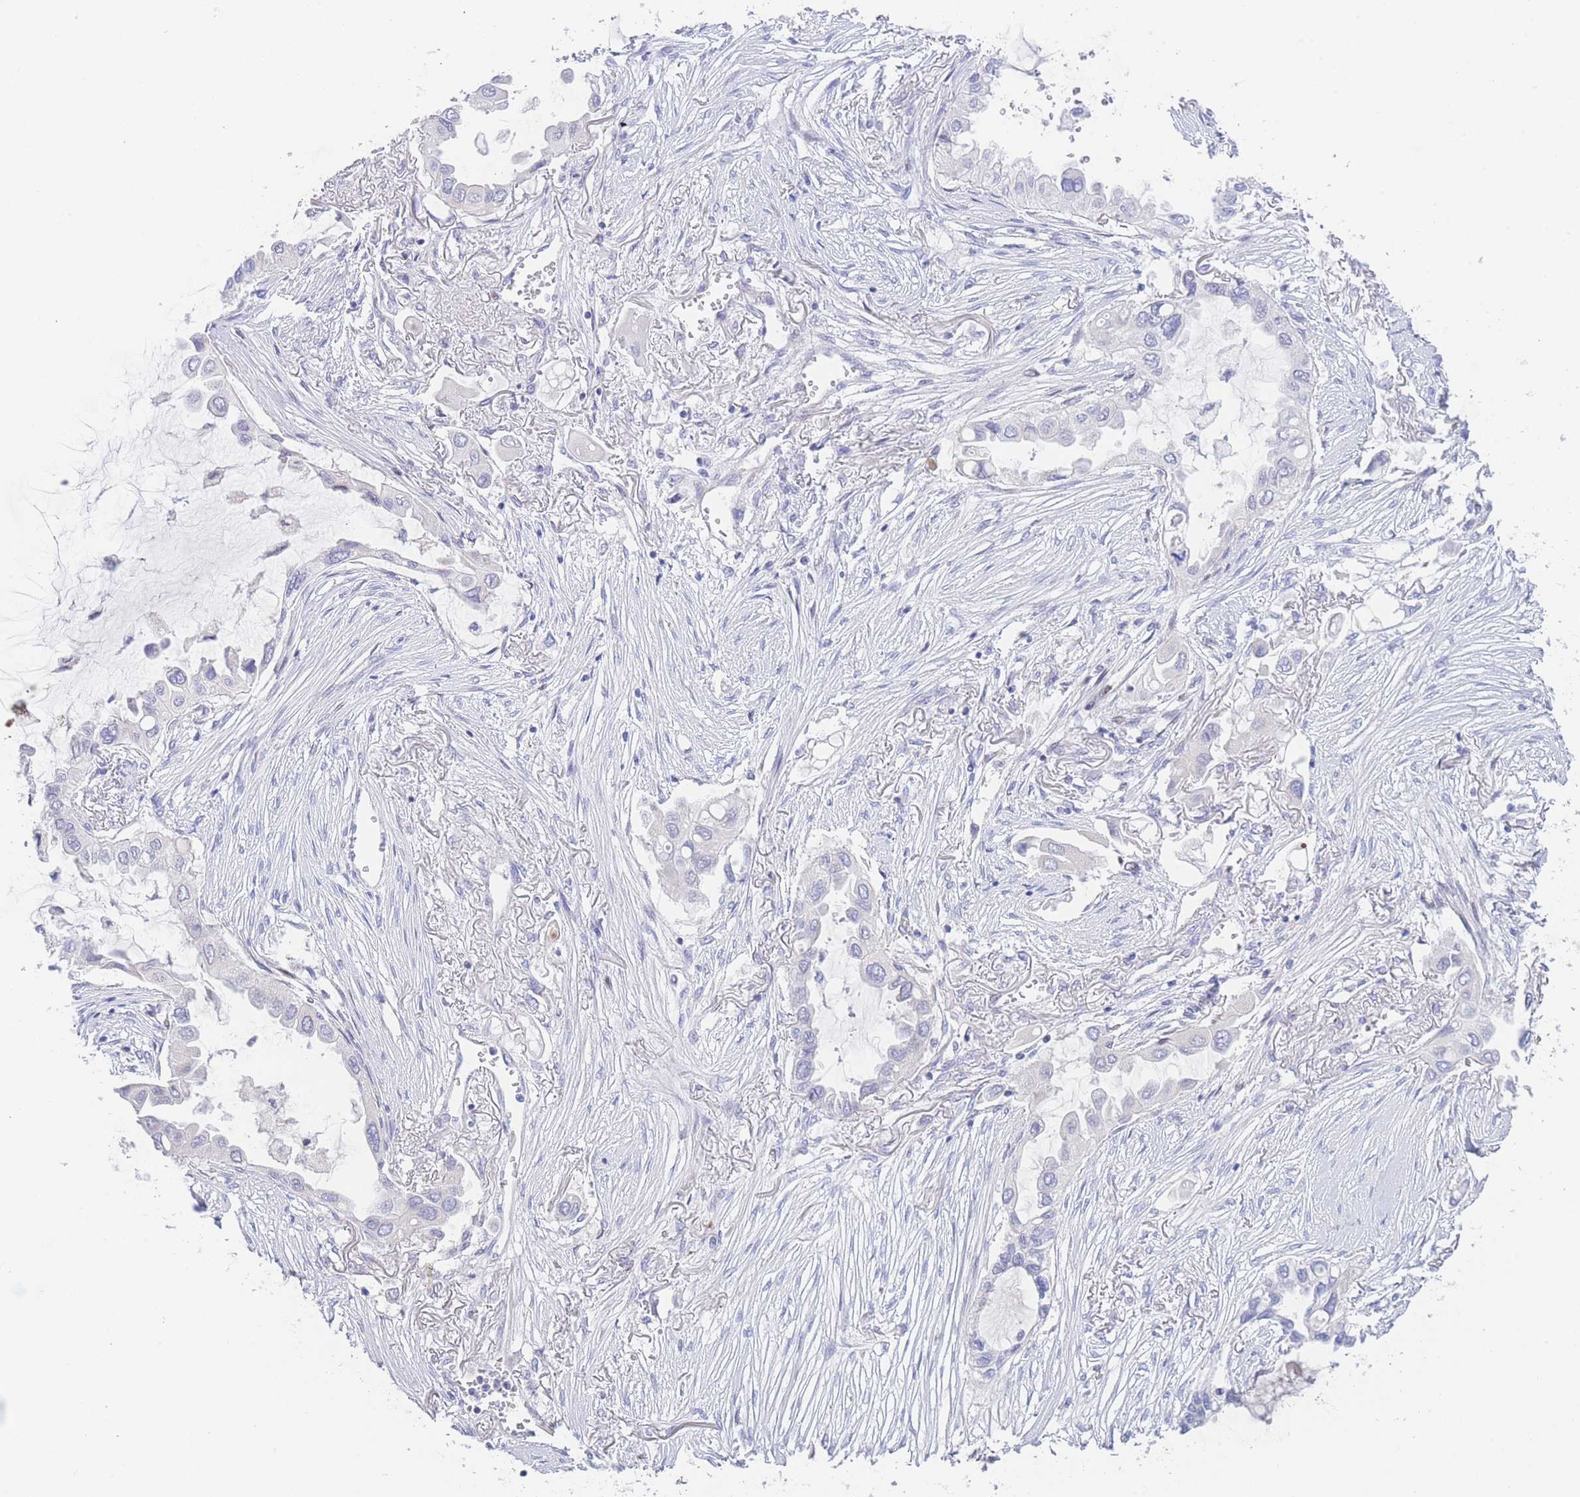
{"staining": {"intensity": "negative", "quantity": "none", "location": "none"}, "tissue": "lung cancer", "cell_type": "Tumor cells", "image_type": "cancer", "snomed": [{"axis": "morphology", "description": "Adenocarcinoma, NOS"}, {"axis": "topography", "description": "Lung"}], "caption": "High magnification brightfield microscopy of adenocarcinoma (lung) stained with DAB (brown) and counterstained with hematoxylin (blue): tumor cells show no significant staining.", "gene": "GPAM", "patient": {"sex": "female", "age": 76}}